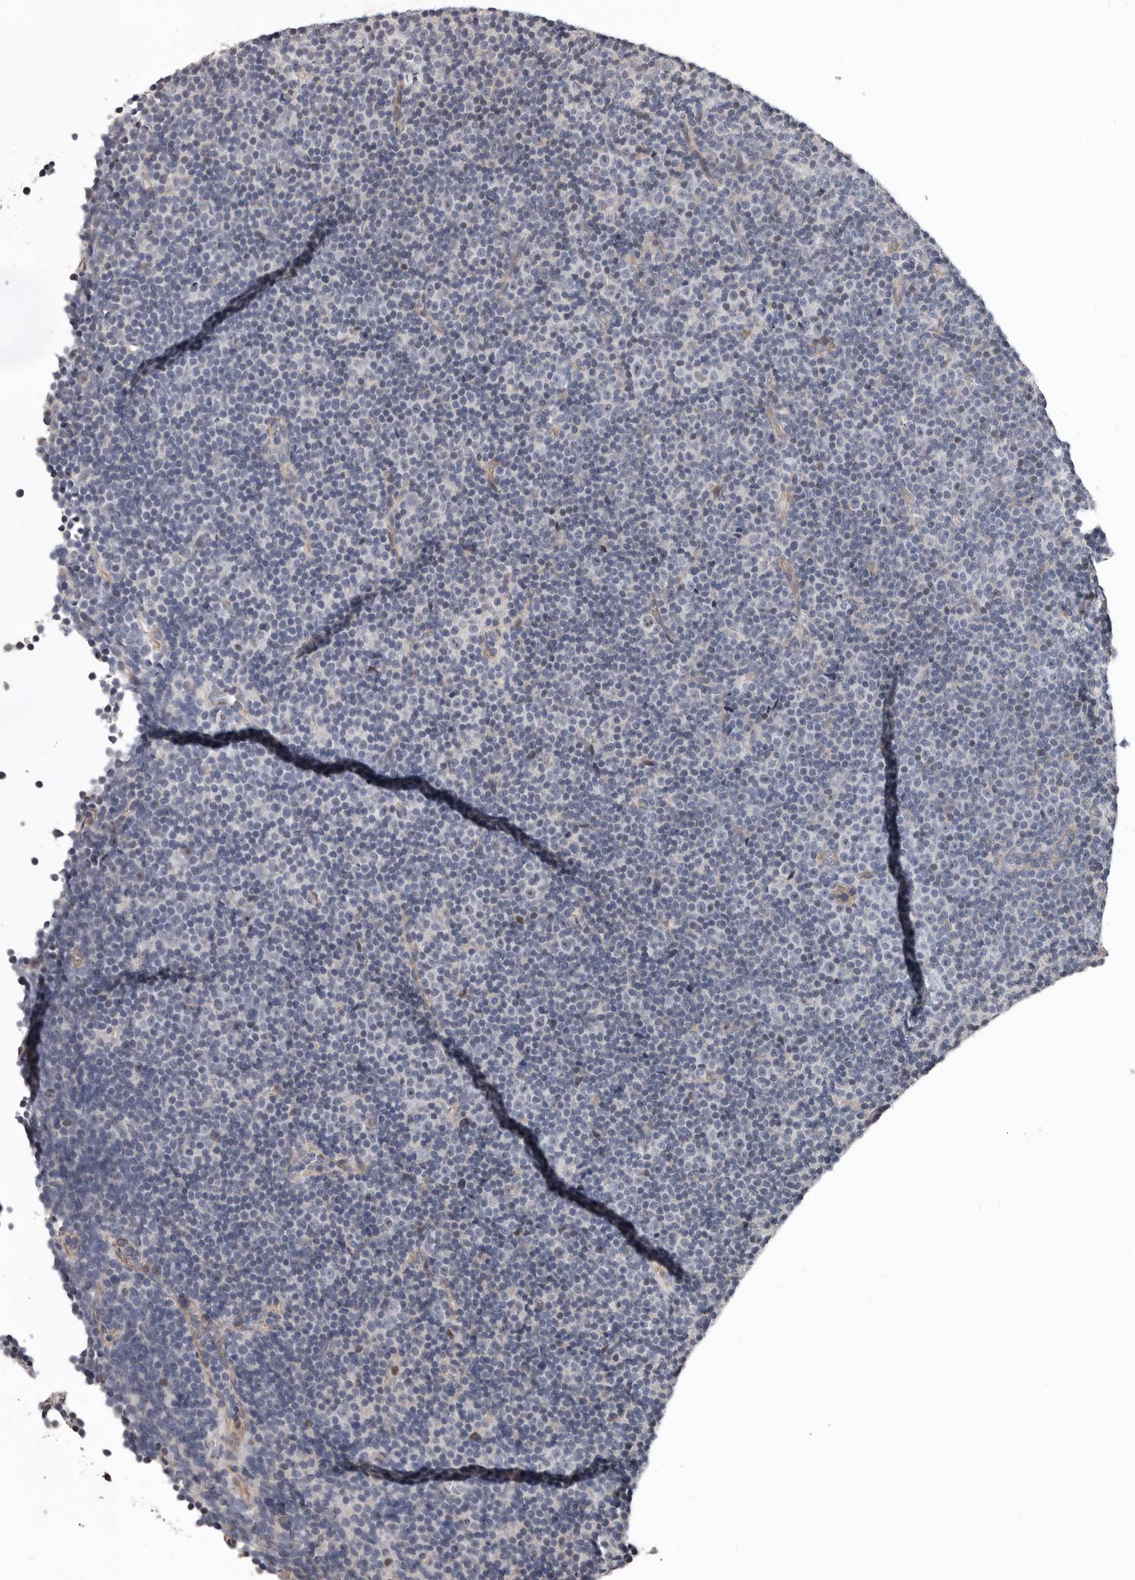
{"staining": {"intensity": "negative", "quantity": "none", "location": "none"}, "tissue": "lymphoma", "cell_type": "Tumor cells", "image_type": "cancer", "snomed": [{"axis": "morphology", "description": "Malignant lymphoma, non-Hodgkin's type, Low grade"}, {"axis": "topography", "description": "Lymph node"}], "caption": "Micrograph shows no significant protein positivity in tumor cells of malignant lymphoma, non-Hodgkin's type (low-grade).", "gene": "RNF217", "patient": {"sex": "female", "age": 67}}